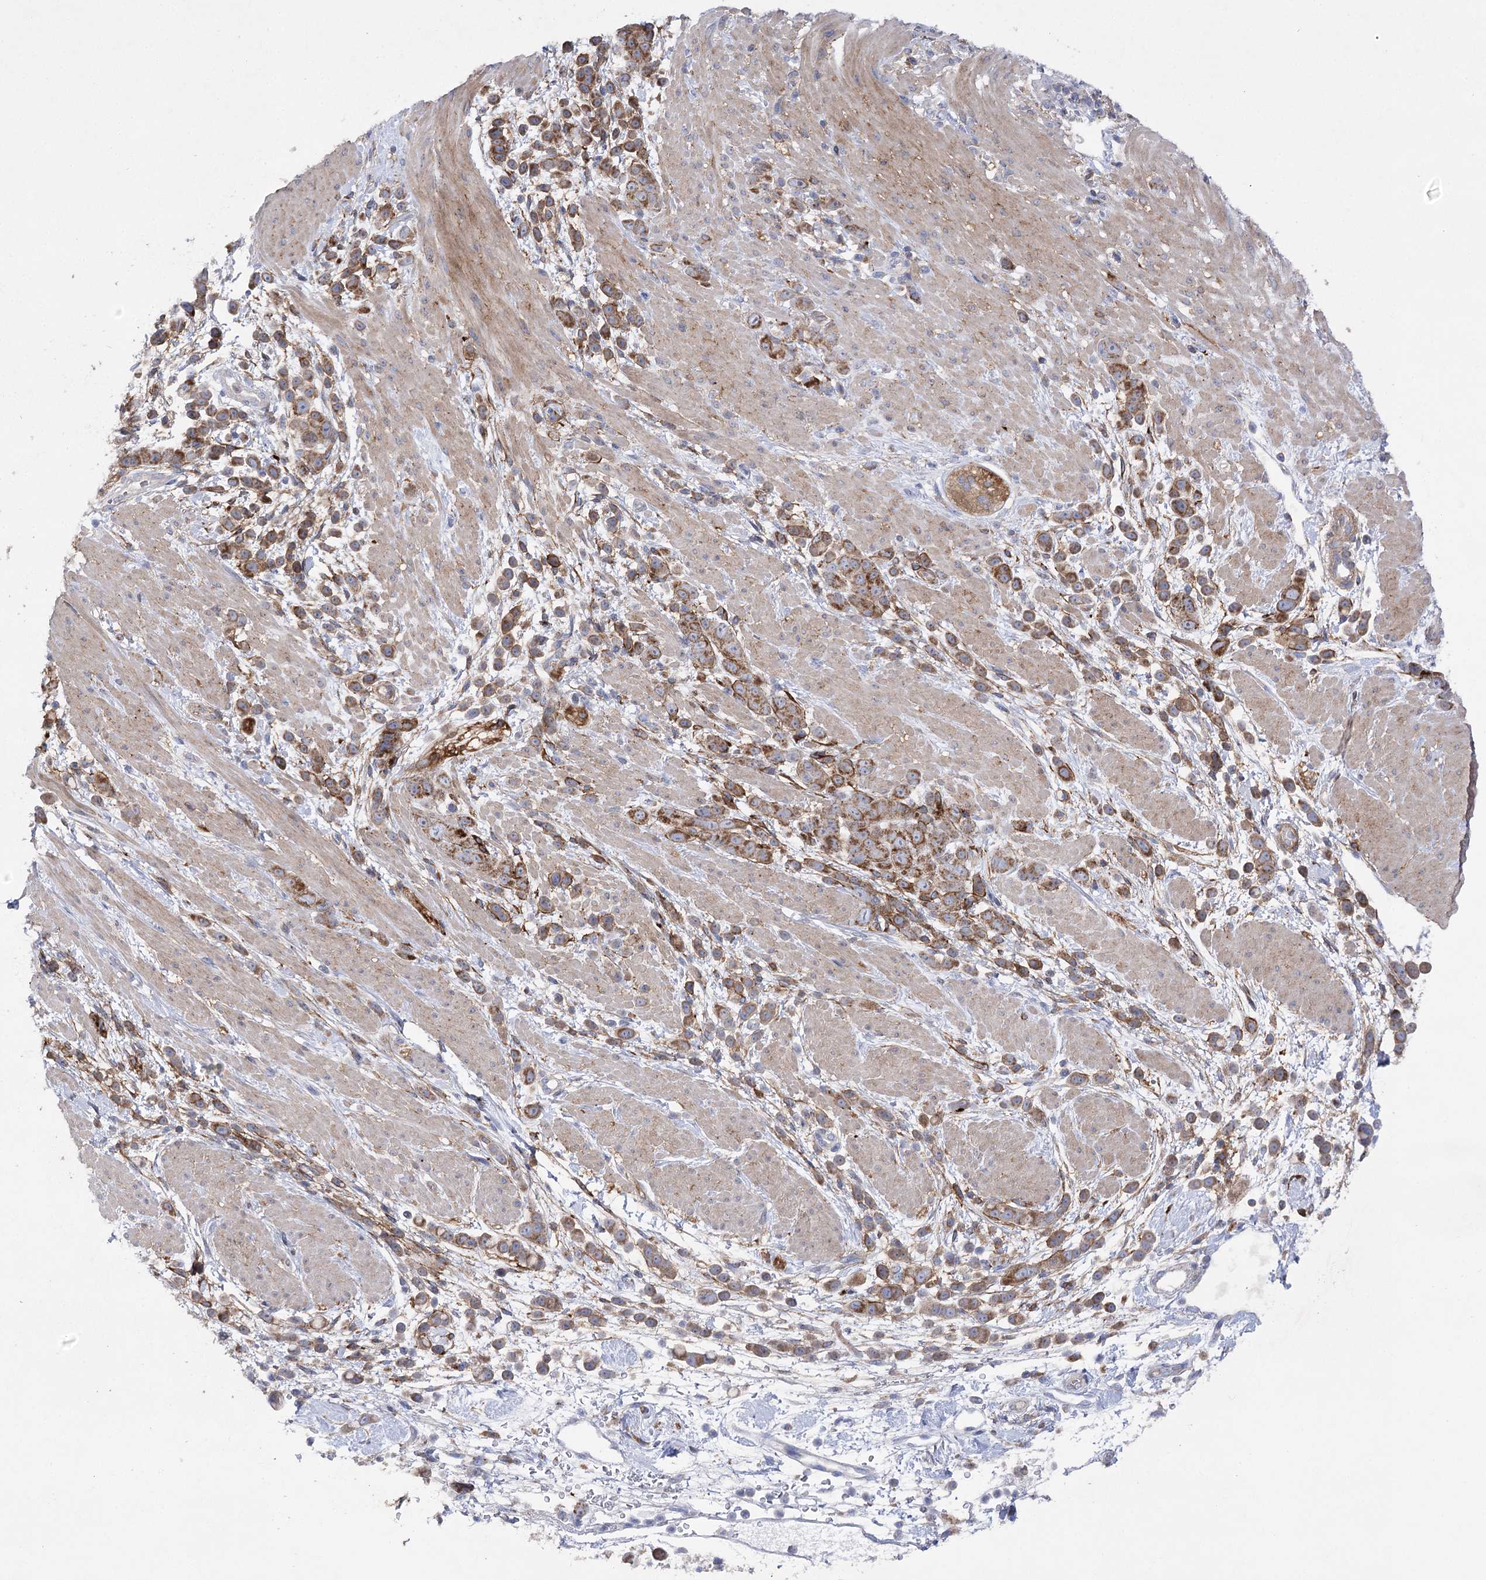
{"staining": {"intensity": "strong", "quantity": ">75%", "location": "cytoplasmic/membranous"}, "tissue": "pancreatic cancer", "cell_type": "Tumor cells", "image_type": "cancer", "snomed": [{"axis": "morphology", "description": "Normal tissue, NOS"}, {"axis": "morphology", "description": "Adenocarcinoma, NOS"}, {"axis": "topography", "description": "Pancreas"}], "caption": "Brown immunohistochemical staining in human pancreatic cancer (adenocarcinoma) demonstrates strong cytoplasmic/membranous positivity in approximately >75% of tumor cells.", "gene": "COX15", "patient": {"sex": "female", "age": 64}}